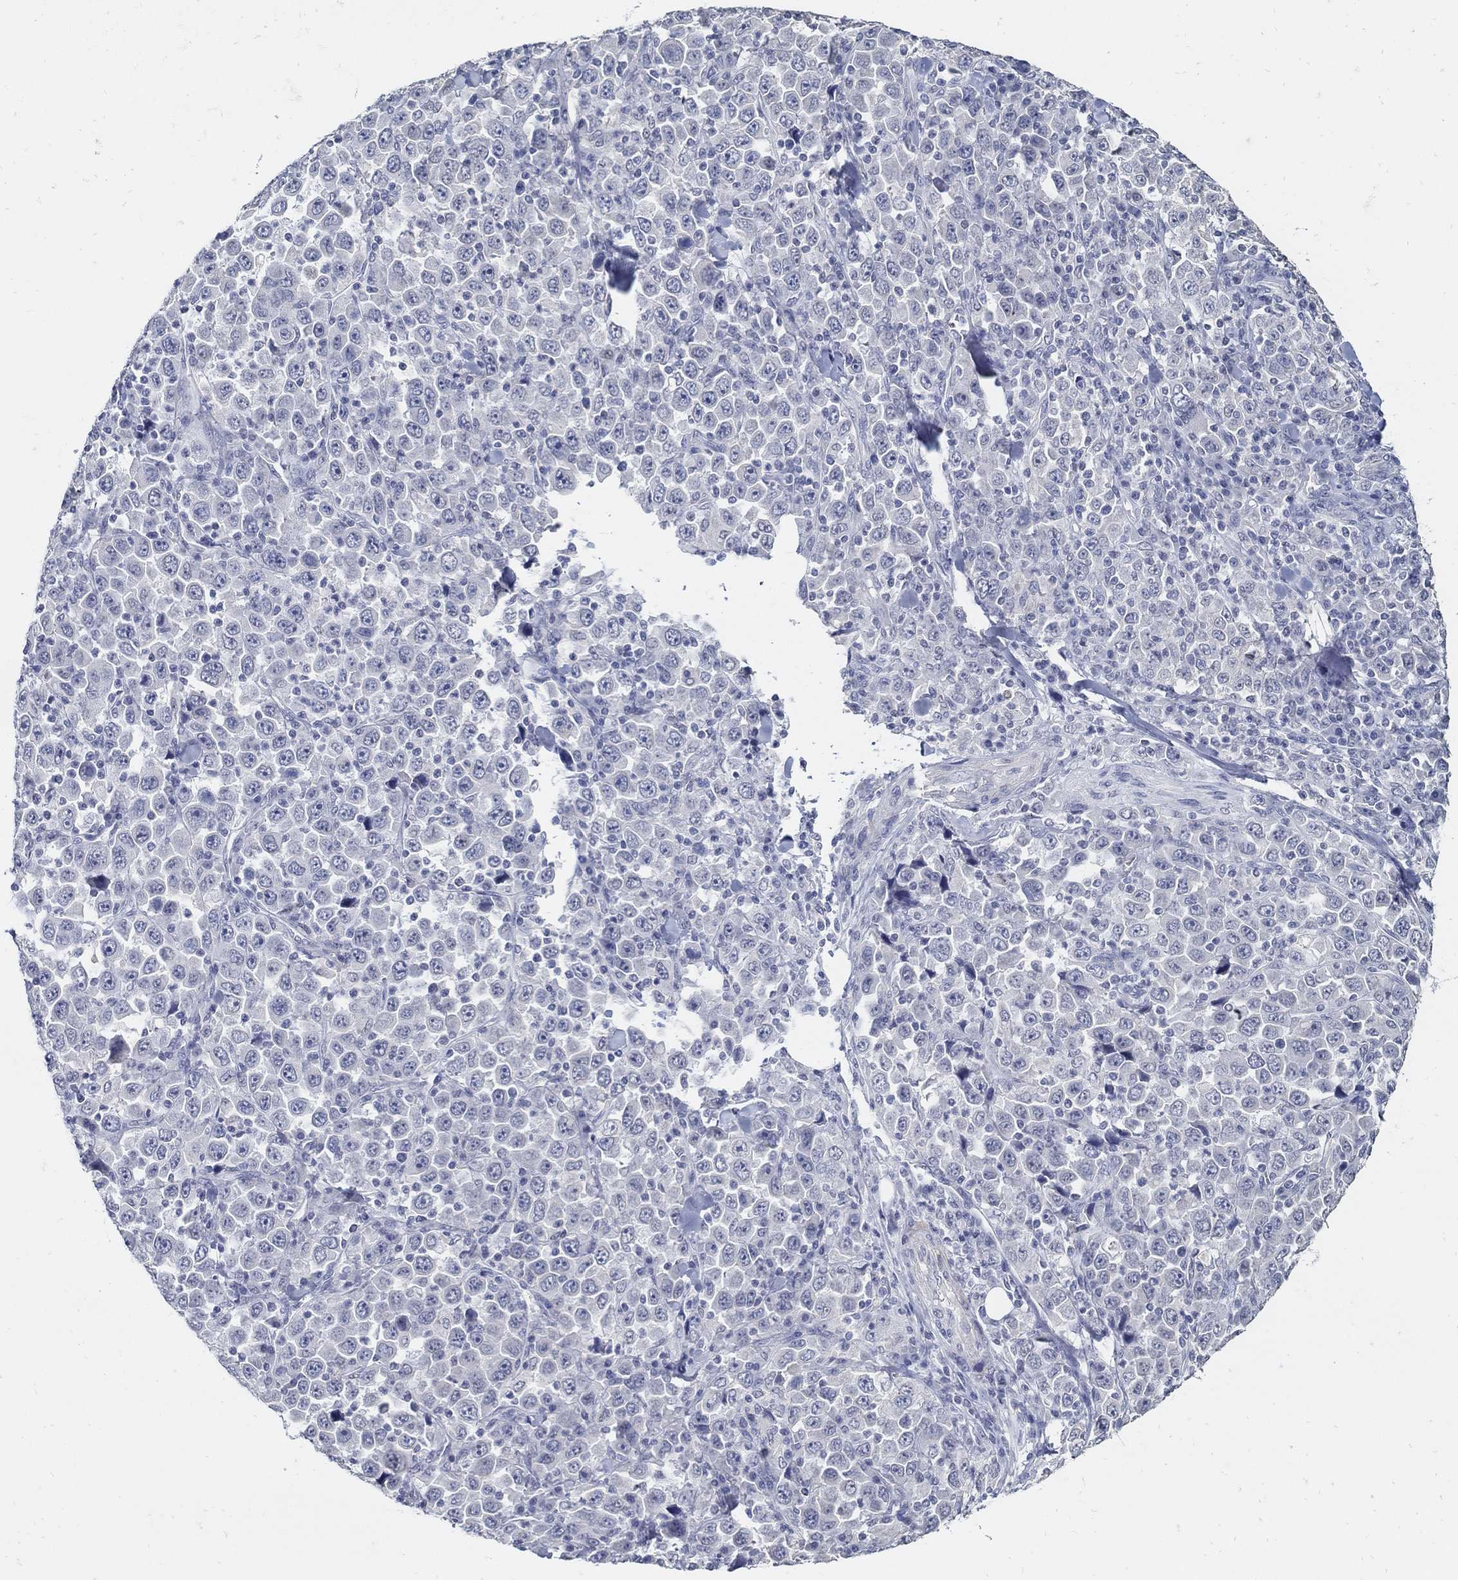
{"staining": {"intensity": "negative", "quantity": "none", "location": "none"}, "tissue": "stomach cancer", "cell_type": "Tumor cells", "image_type": "cancer", "snomed": [{"axis": "morphology", "description": "Normal tissue, NOS"}, {"axis": "morphology", "description": "Adenocarcinoma, NOS"}, {"axis": "topography", "description": "Stomach, upper"}, {"axis": "topography", "description": "Stomach"}], "caption": "Tumor cells are negative for protein expression in human stomach adenocarcinoma.", "gene": "USP29", "patient": {"sex": "male", "age": 59}}